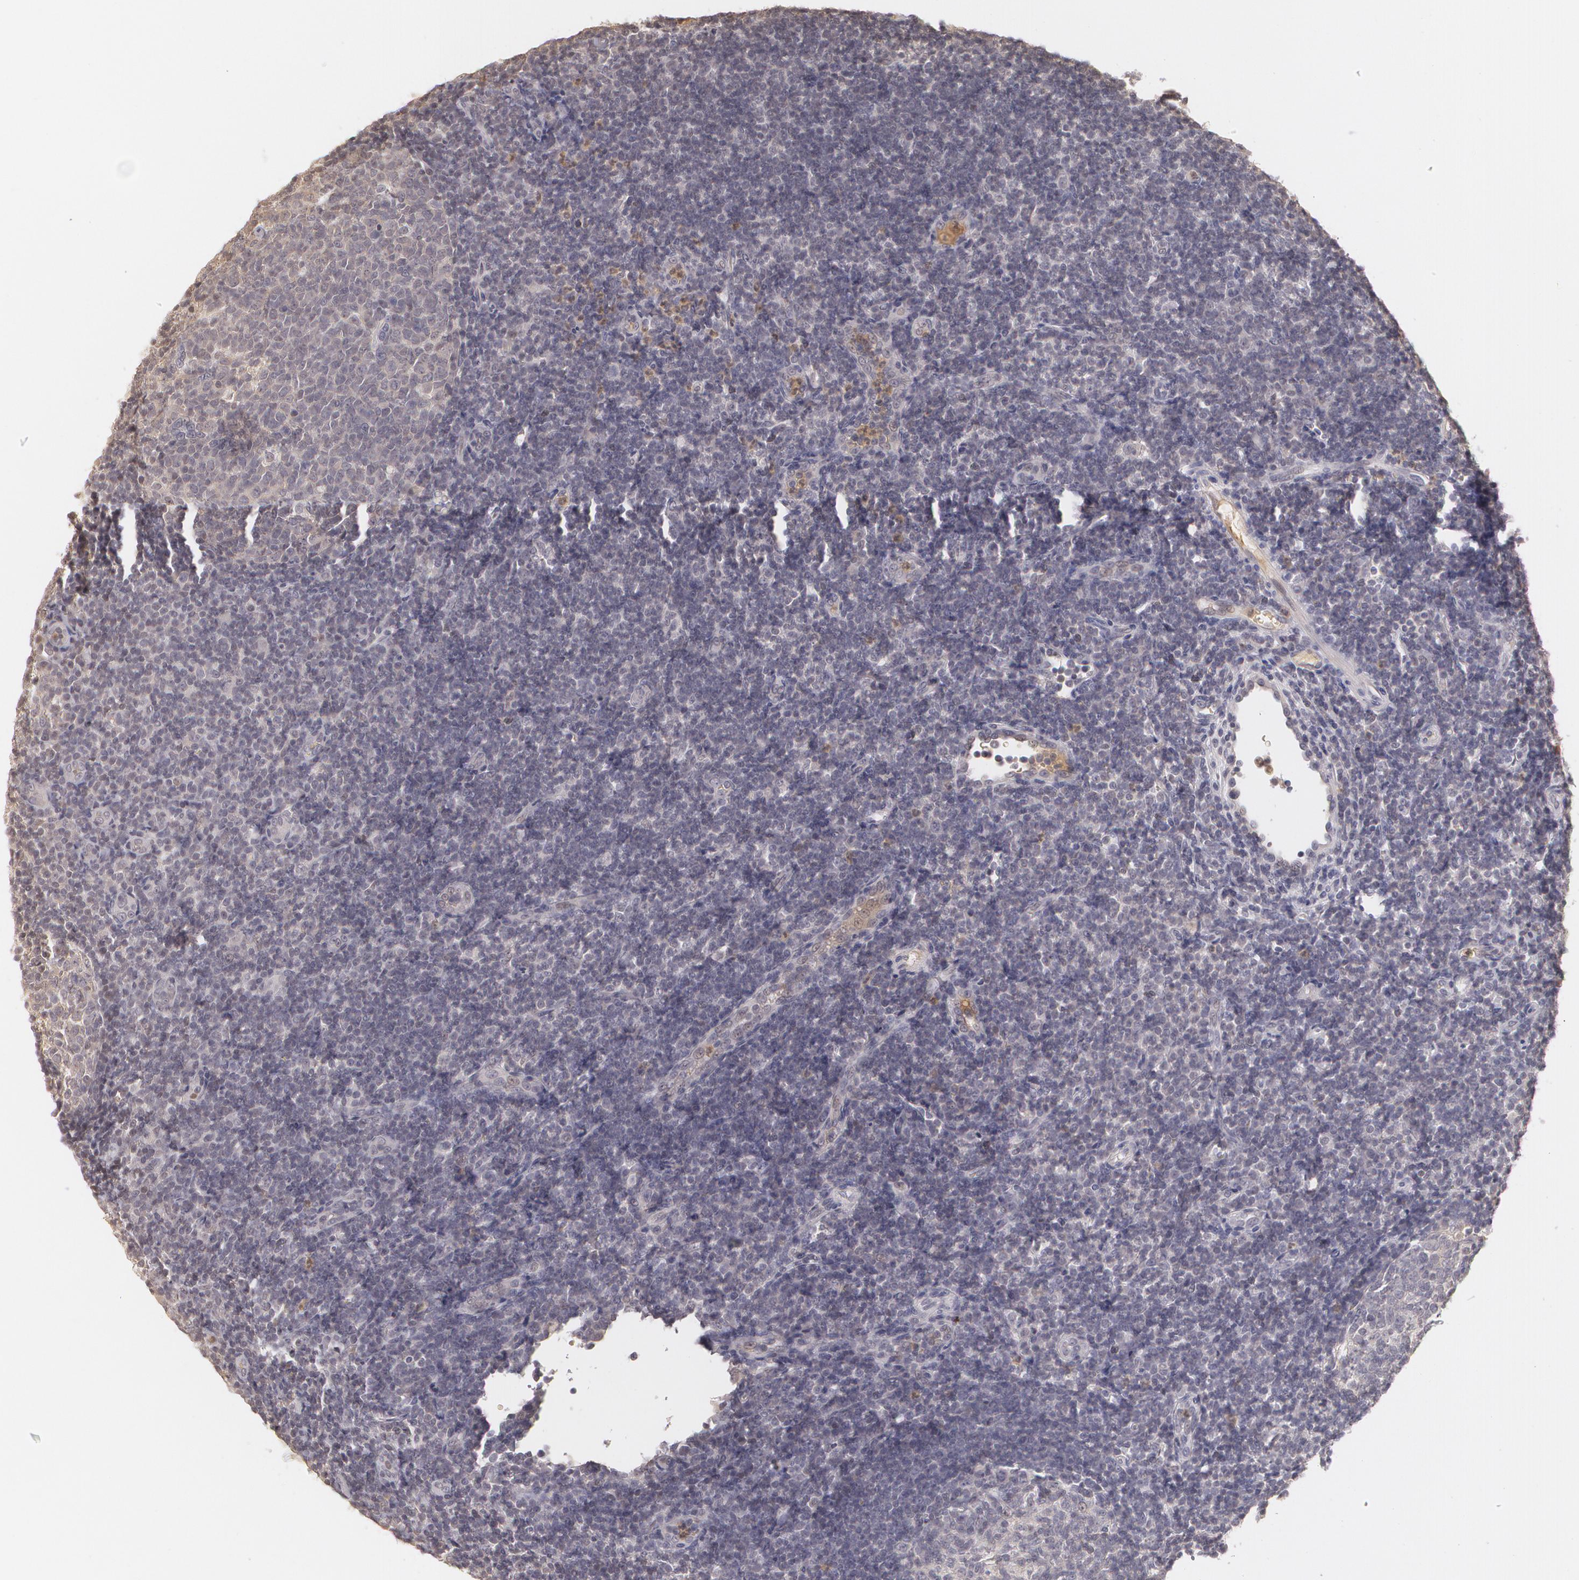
{"staining": {"intensity": "weak", "quantity": "25%-75%", "location": "nuclear"}, "tissue": "tonsil", "cell_type": "Germinal center cells", "image_type": "normal", "snomed": [{"axis": "morphology", "description": "Normal tissue, NOS"}, {"axis": "topography", "description": "Tonsil"}], "caption": "Human tonsil stained with a brown dye shows weak nuclear positive expression in approximately 25%-75% of germinal center cells.", "gene": "LRG1", "patient": {"sex": "female", "age": 40}}